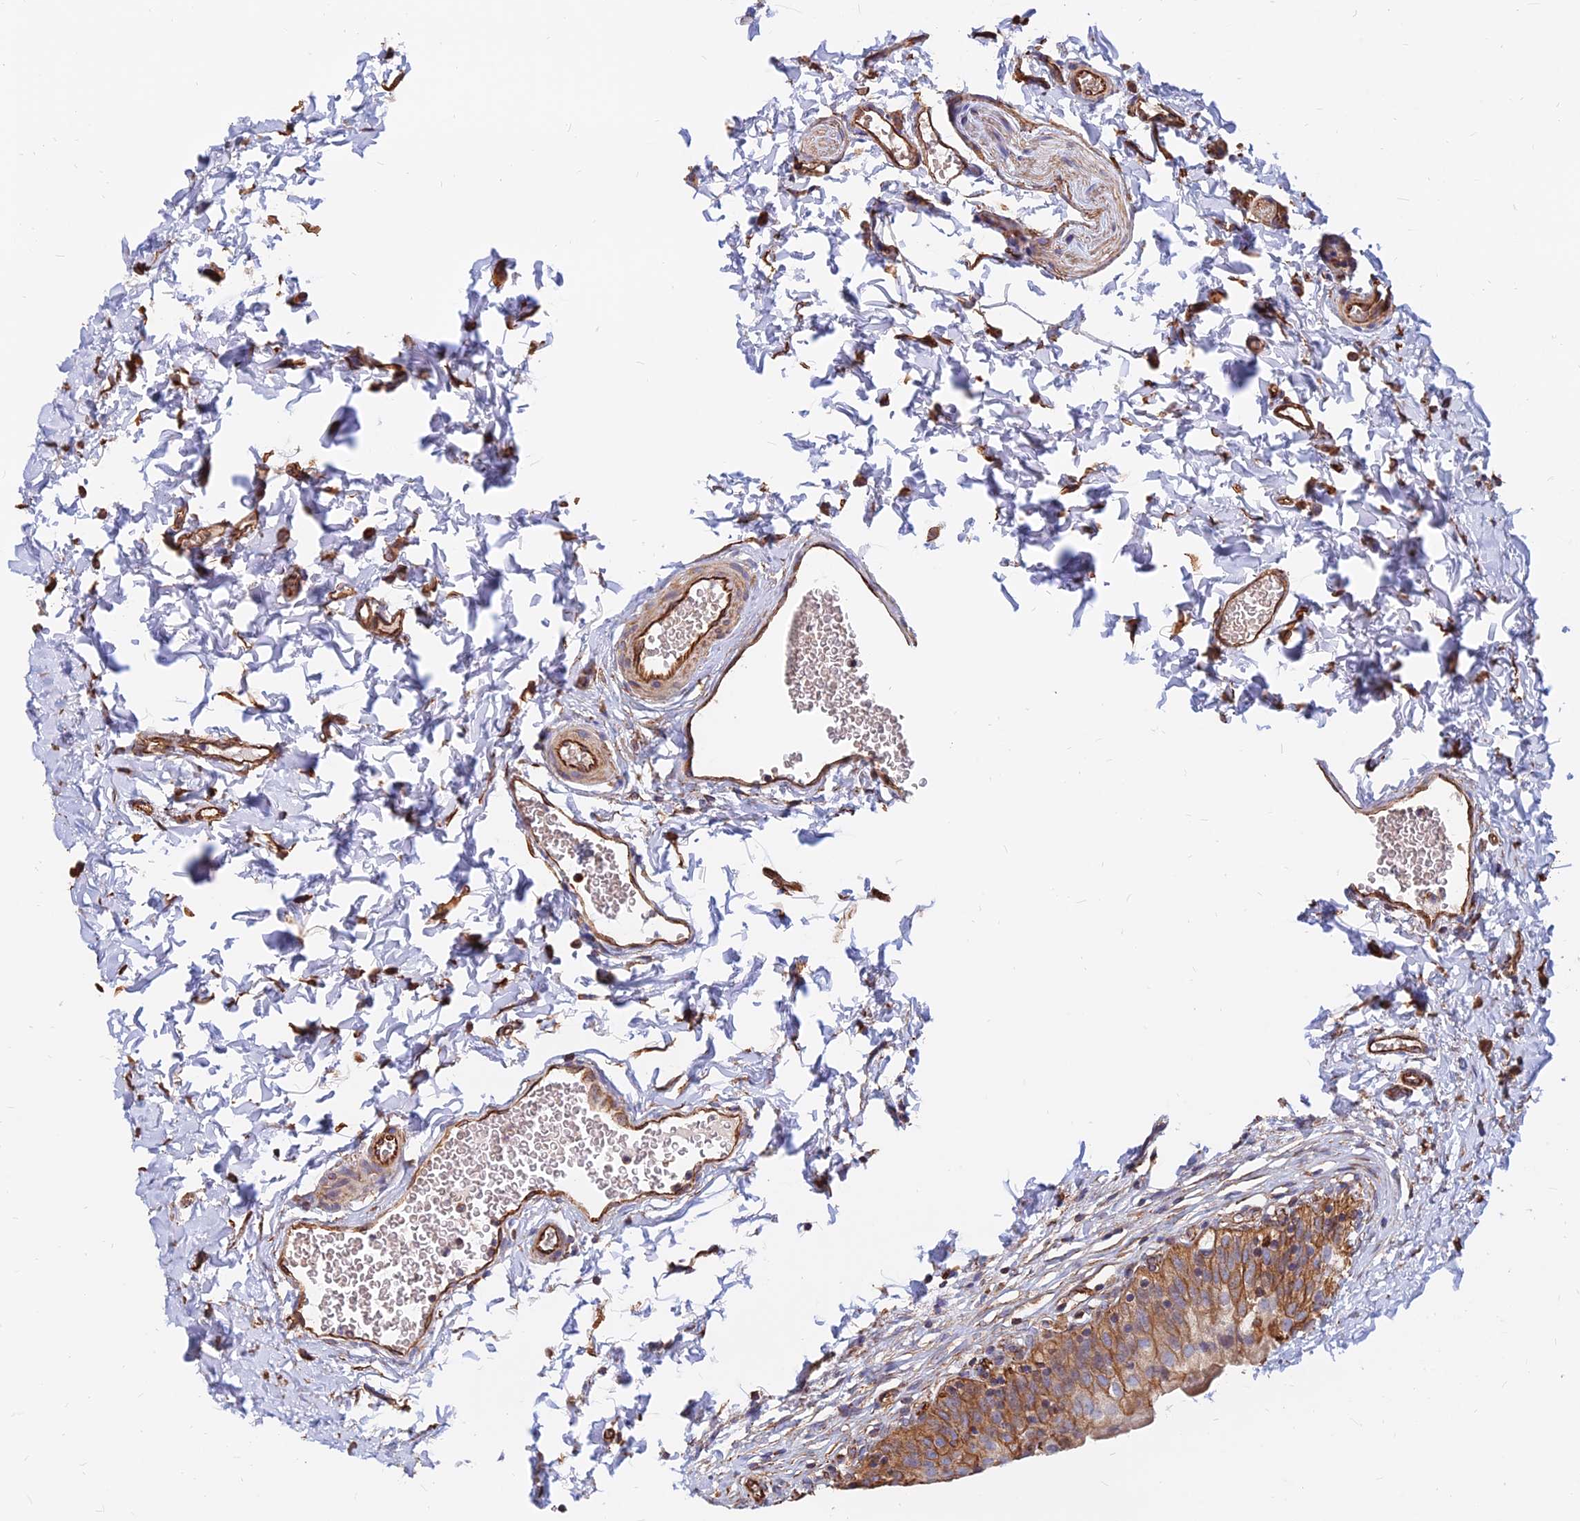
{"staining": {"intensity": "strong", "quantity": "25%-75%", "location": "cytoplasmic/membranous"}, "tissue": "urinary bladder", "cell_type": "Urothelial cells", "image_type": "normal", "snomed": [{"axis": "morphology", "description": "Normal tissue, NOS"}, {"axis": "topography", "description": "Urinary bladder"}], "caption": "Immunohistochemistry histopathology image of benign urinary bladder: urinary bladder stained using IHC exhibits high levels of strong protein expression localized specifically in the cytoplasmic/membranous of urothelial cells, appearing as a cytoplasmic/membranous brown color.", "gene": "CDK18", "patient": {"sex": "male", "age": 55}}